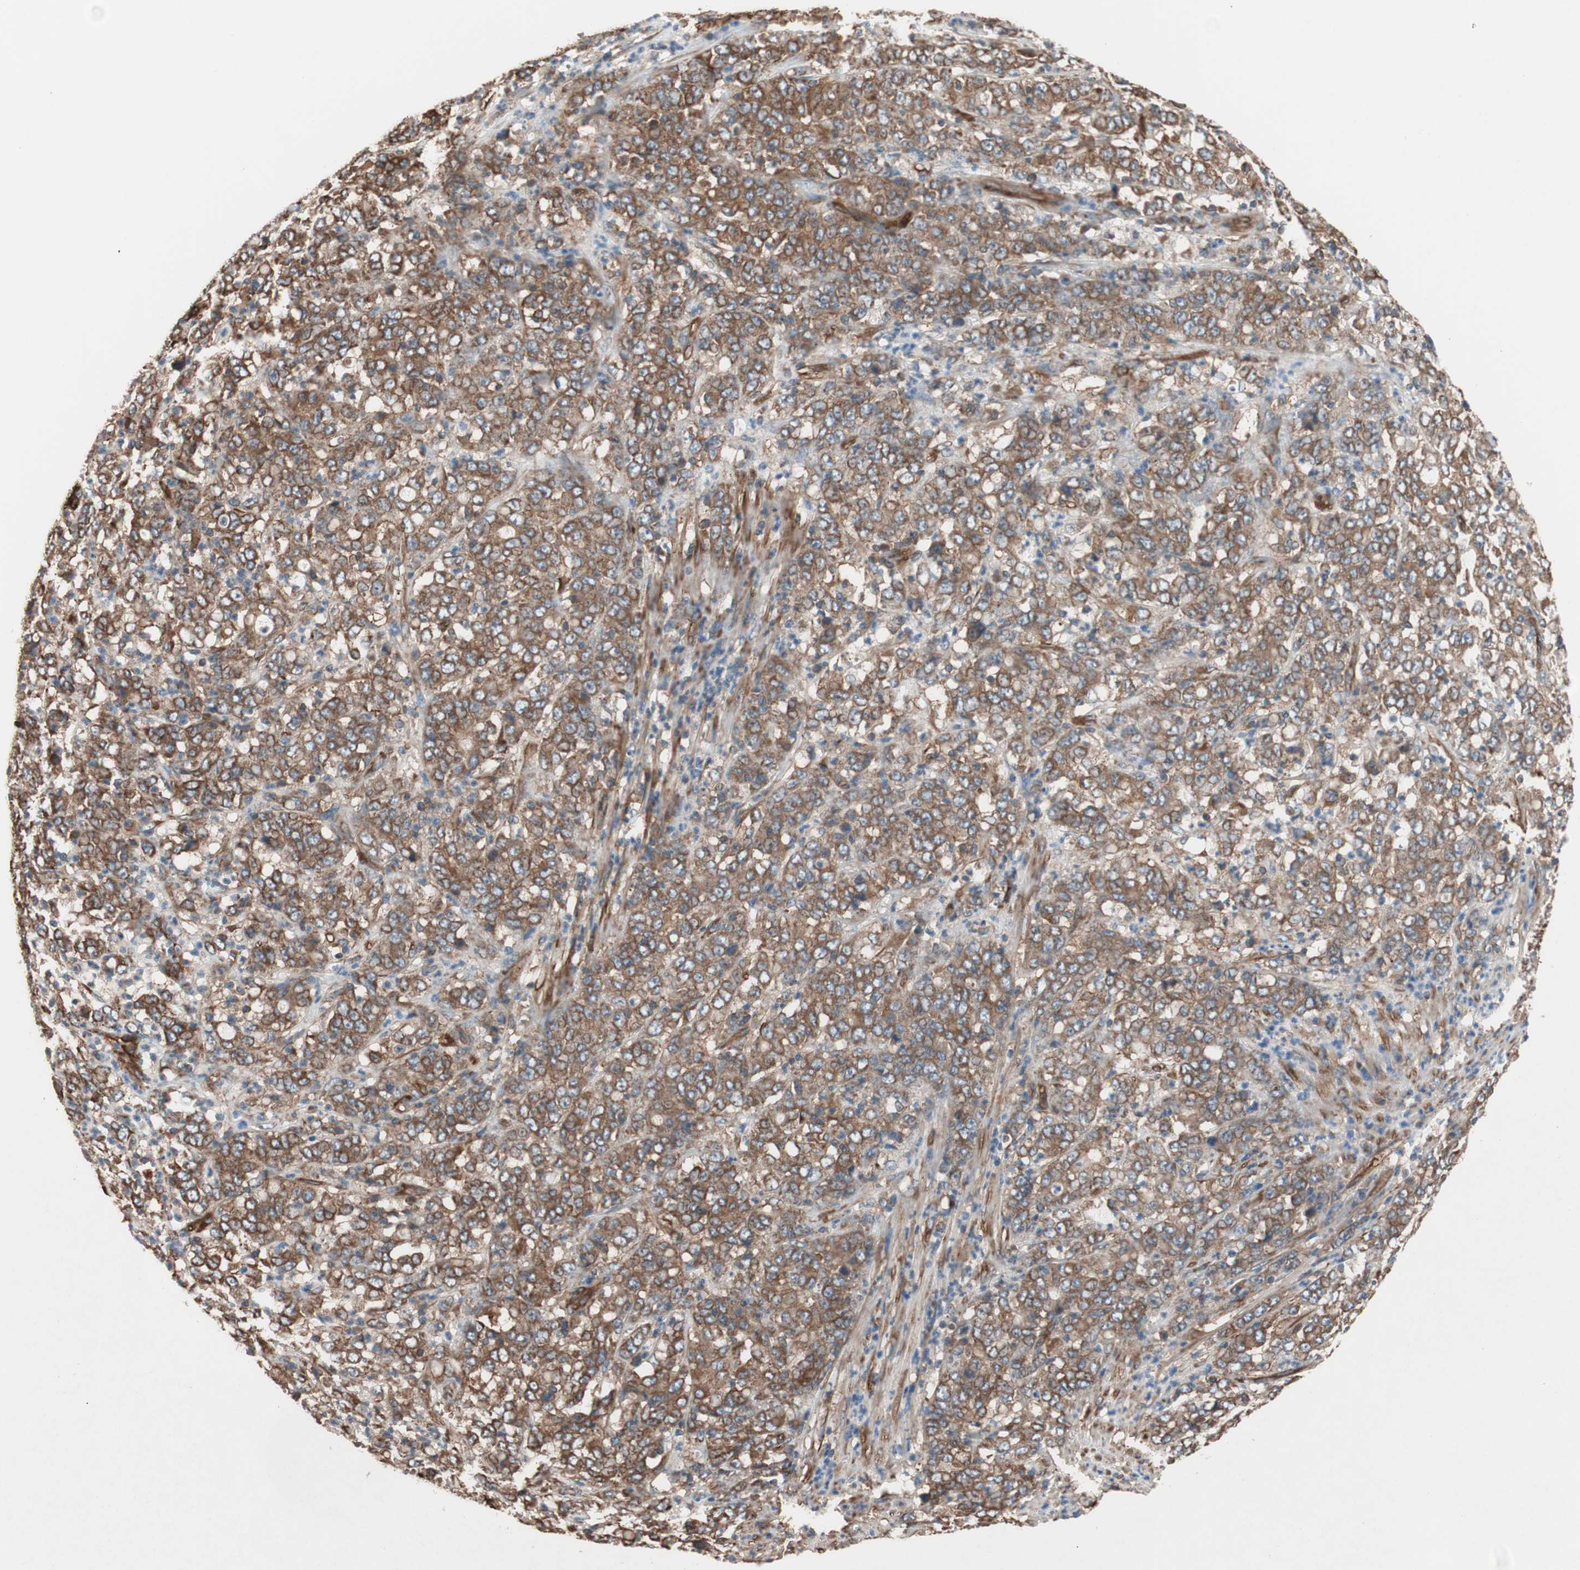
{"staining": {"intensity": "moderate", "quantity": ">75%", "location": "cytoplasmic/membranous"}, "tissue": "stomach cancer", "cell_type": "Tumor cells", "image_type": "cancer", "snomed": [{"axis": "morphology", "description": "Adenocarcinoma, NOS"}, {"axis": "topography", "description": "Stomach, lower"}], "caption": "There is medium levels of moderate cytoplasmic/membranous positivity in tumor cells of stomach cancer, as demonstrated by immunohistochemical staining (brown color).", "gene": "GPSM2", "patient": {"sex": "female", "age": 71}}